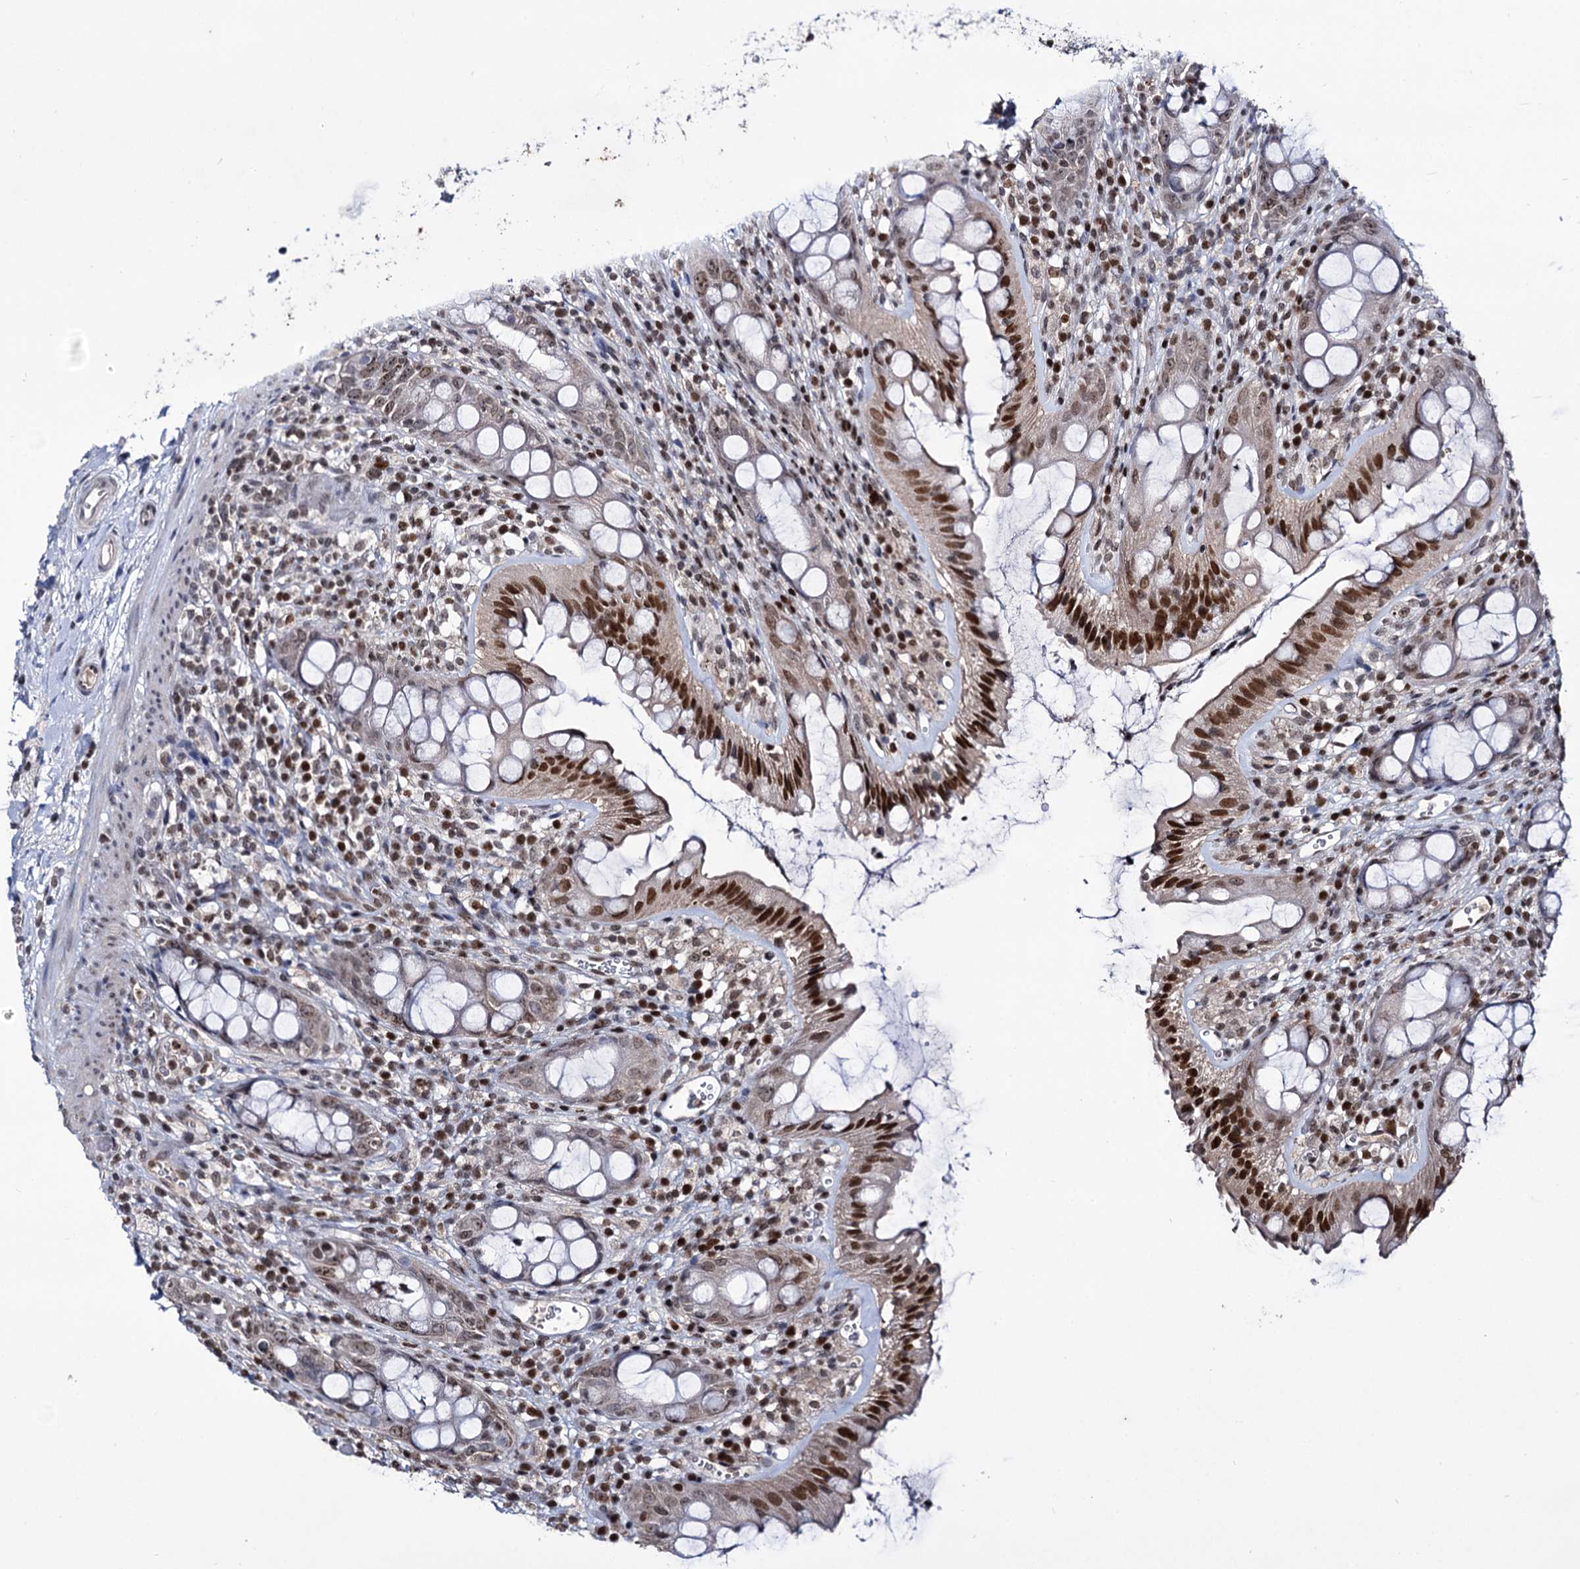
{"staining": {"intensity": "strong", "quantity": "25%-75%", "location": "nuclear"}, "tissue": "rectum", "cell_type": "Glandular cells", "image_type": "normal", "snomed": [{"axis": "morphology", "description": "Normal tissue, NOS"}, {"axis": "topography", "description": "Rectum"}], "caption": "Unremarkable rectum was stained to show a protein in brown. There is high levels of strong nuclear expression in approximately 25%-75% of glandular cells. Using DAB (brown) and hematoxylin (blue) stains, captured at high magnification using brightfield microscopy.", "gene": "SMCHD1", "patient": {"sex": "female", "age": 57}}